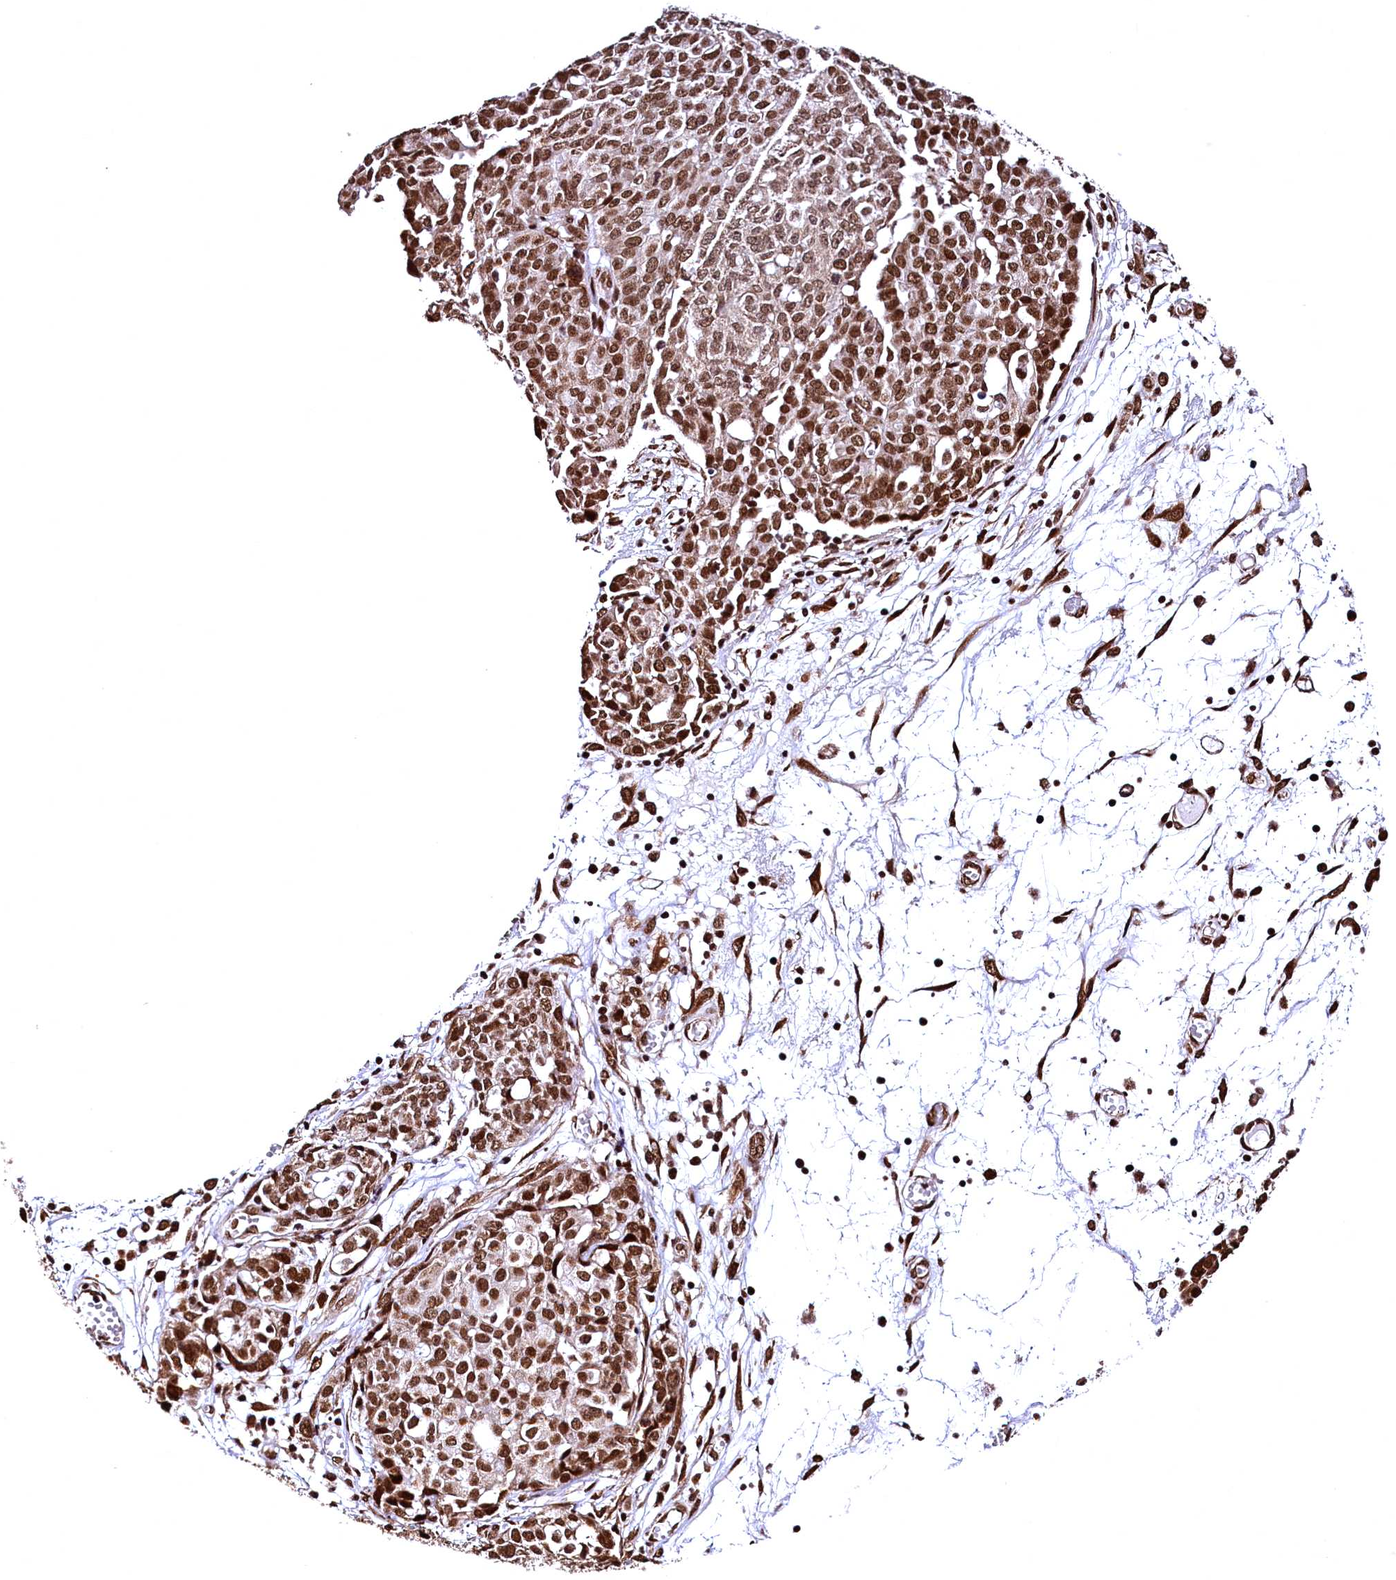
{"staining": {"intensity": "moderate", "quantity": ">75%", "location": "nuclear"}, "tissue": "ovarian cancer", "cell_type": "Tumor cells", "image_type": "cancer", "snomed": [{"axis": "morphology", "description": "Cystadenocarcinoma, serous, NOS"}, {"axis": "topography", "description": "Soft tissue"}, {"axis": "topography", "description": "Ovary"}], "caption": "There is medium levels of moderate nuclear expression in tumor cells of ovarian cancer (serous cystadenocarcinoma), as demonstrated by immunohistochemical staining (brown color).", "gene": "PDS5B", "patient": {"sex": "female", "age": 57}}